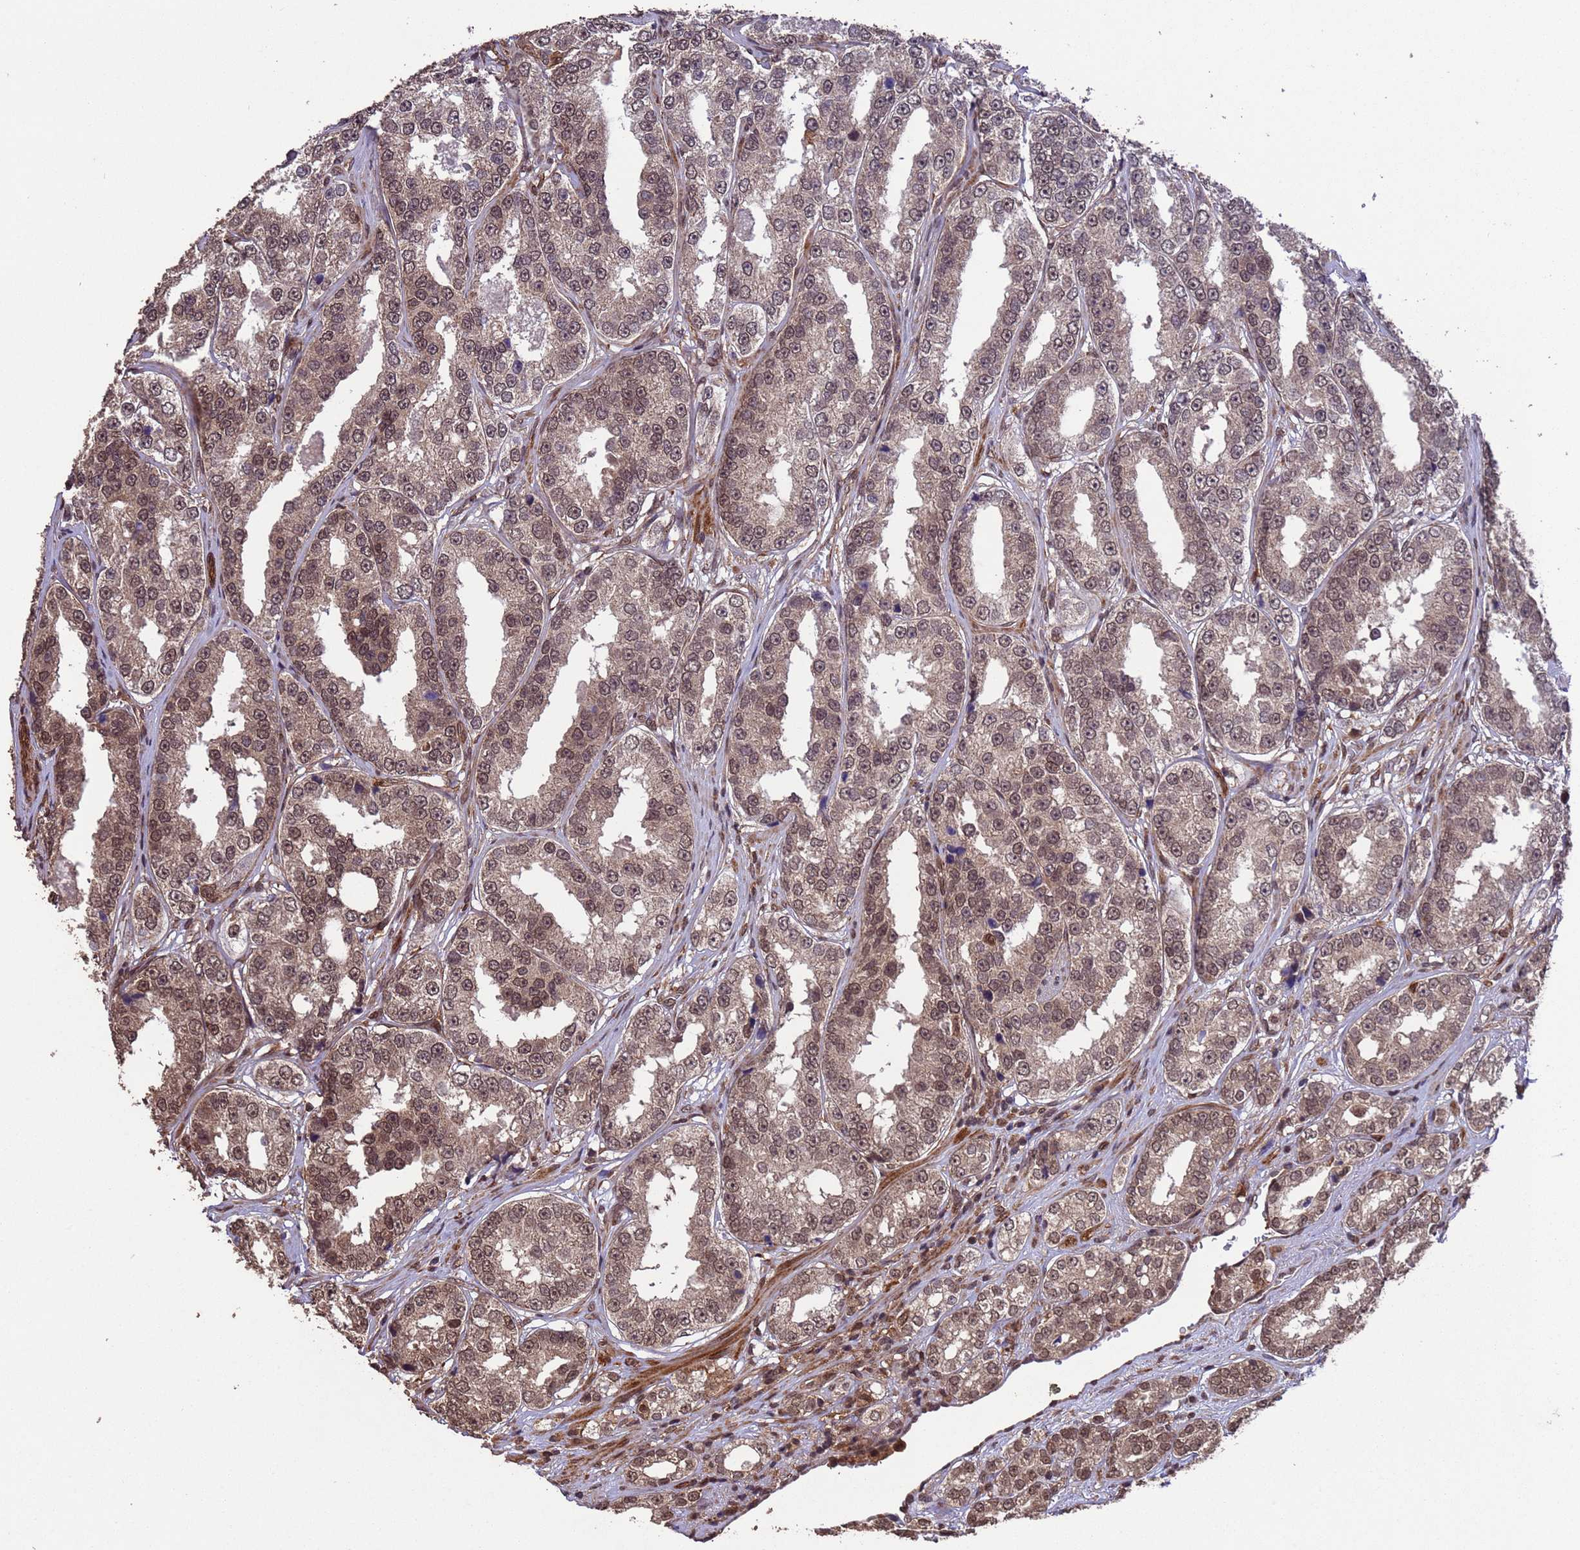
{"staining": {"intensity": "moderate", "quantity": ">75%", "location": "nuclear"}, "tissue": "prostate cancer", "cell_type": "Tumor cells", "image_type": "cancer", "snomed": [{"axis": "morphology", "description": "Normal tissue, NOS"}, {"axis": "morphology", "description": "Adenocarcinoma, High grade"}, {"axis": "topography", "description": "Prostate"}], "caption": "This micrograph displays immunohistochemistry (IHC) staining of human adenocarcinoma (high-grade) (prostate), with medium moderate nuclear positivity in about >75% of tumor cells.", "gene": "VSTM4", "patient": {"sex": "male", "age": 83}}